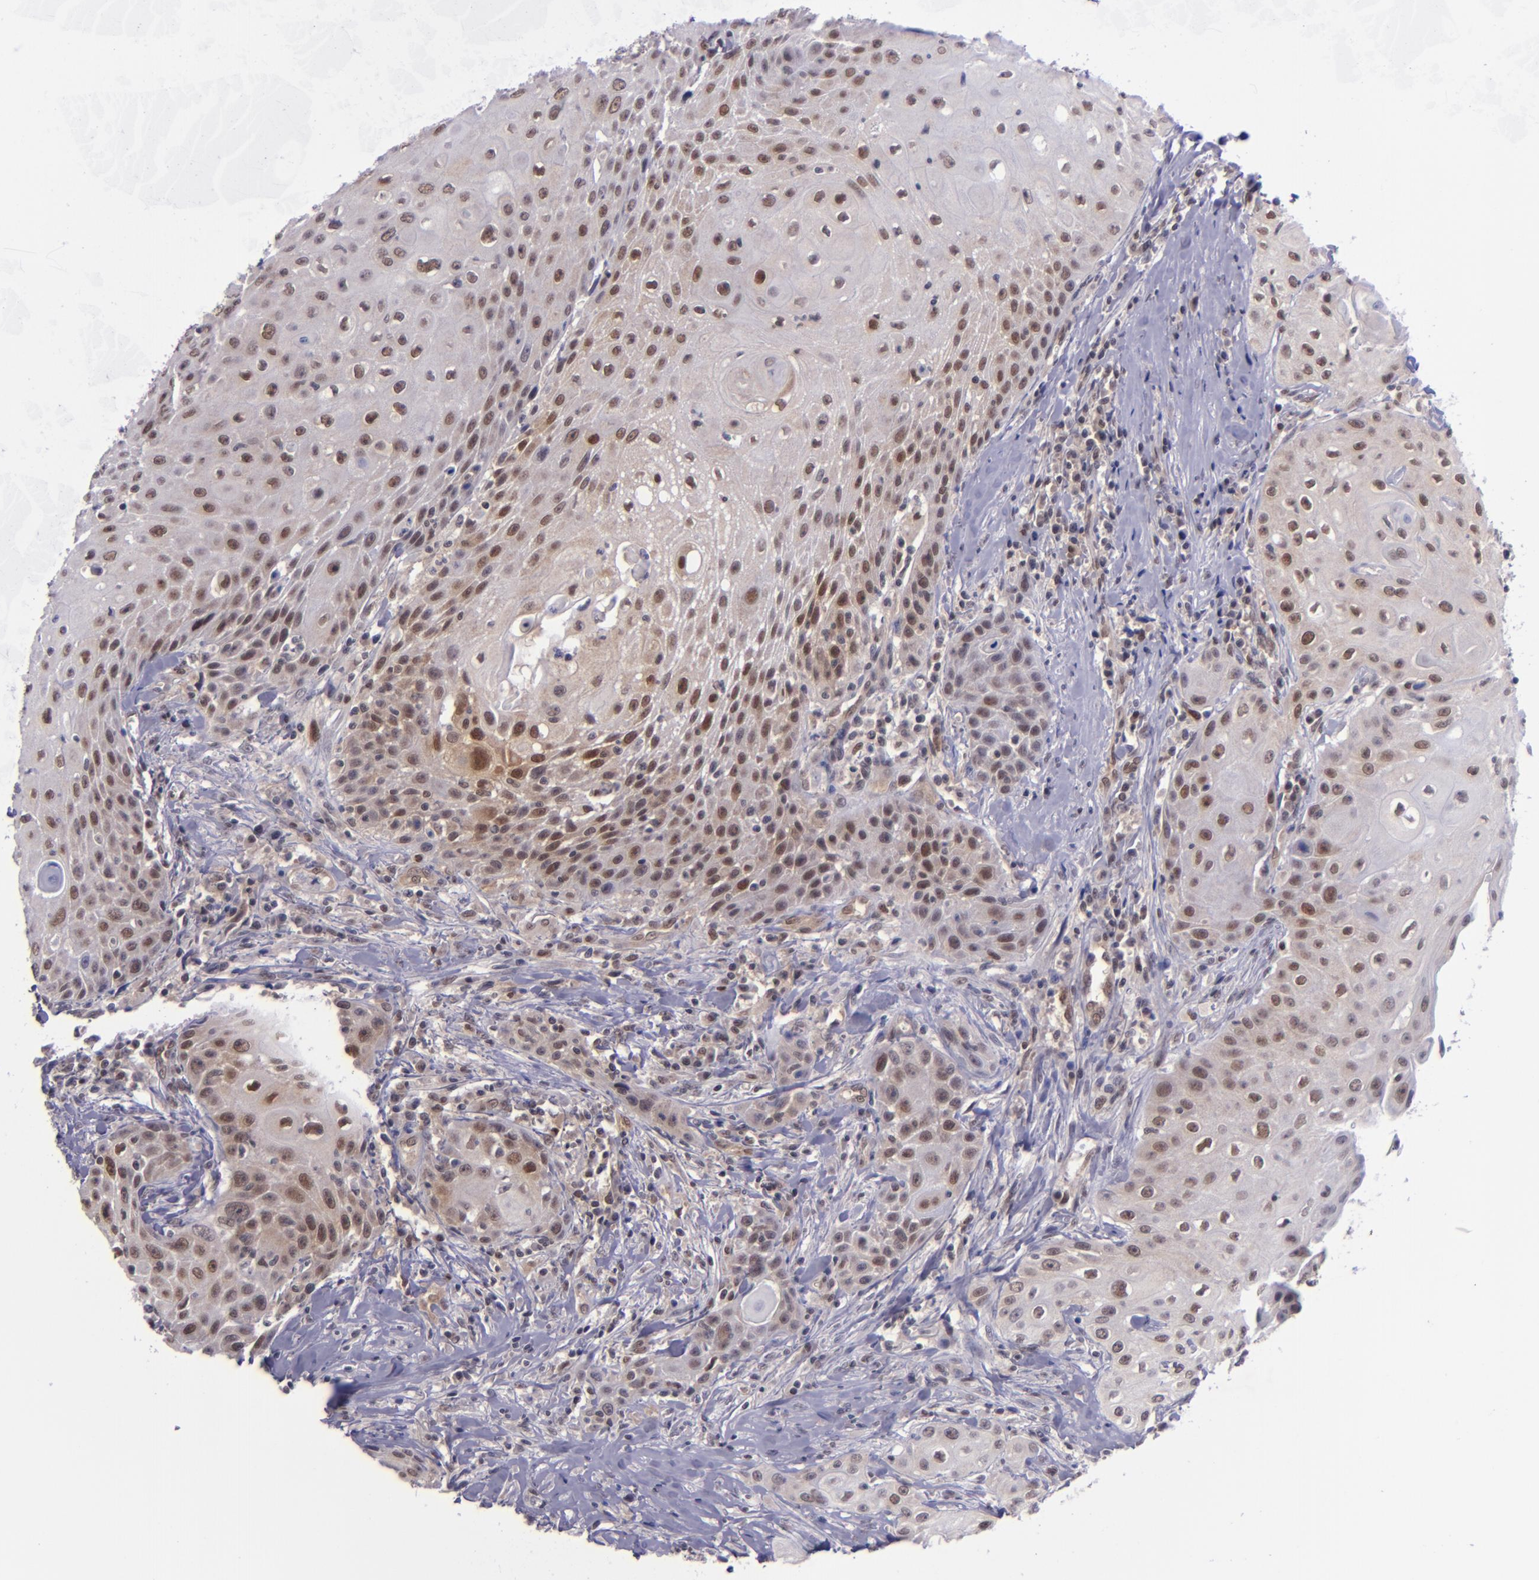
{"staining": {"intensity": "moderate", "quantity": ">75%", "location": "cytoplasmic/membranous,nuclear"}, "tissue": "head and neck cancer", "cell_type": "Tumor cells", "image_type": "cancer", "snomed": [{"axis": "morphology", "description": "Squamous cell carcinoma, NOS"}, {"axis": "topography", "description": "Oral tissue"}, {"axis": "topography", "description": "Head-Neck"}], "caption": "A micrograph of head and neck cancer stained for a protein demonstrates moderate cytoplasmic/membranous and nuclear brown staining in tumor cells.", "gene": "BAG1", "patient": {"sex": "female", "age": 82}}